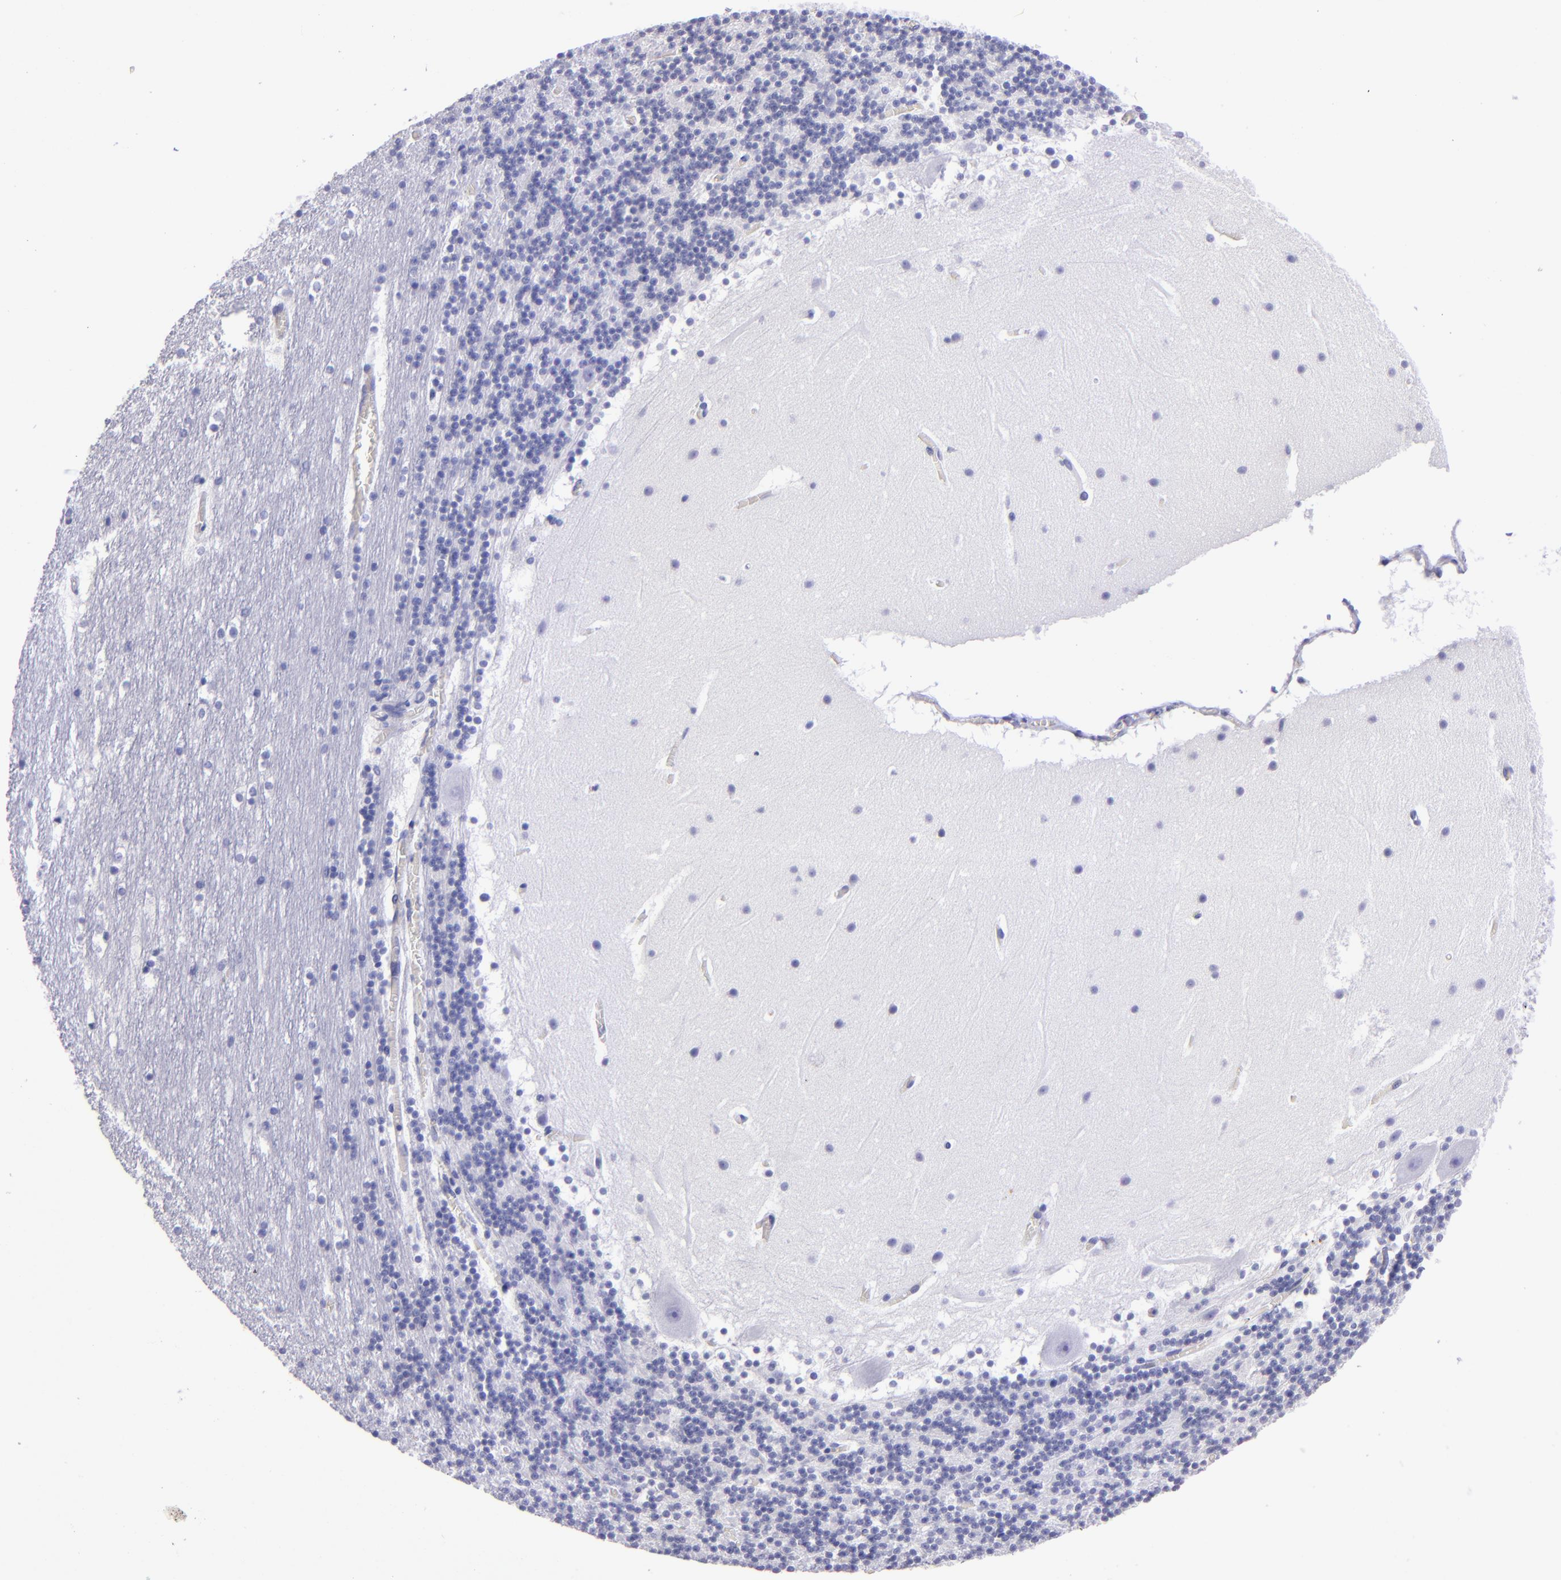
{"staining": {"intensity": "negative", "quantity": "none", "location": "none"}, "tissue": "cerebellum", "cell_type": "Cells in granular layer", "image_type": "normal", "snomed": [{"axis": "morphology", "description": "Normal tissue, NOS"}, {"axis": "topography", "description": "Cerebellum"}], "caption": "High power microscopy histopathology image of an immunohistochemistry histopathology image of benign cerebellum, revealing no significant positivity in cells in granular layer. Nuclei are stained in blue.", "gene": "TYRP1", "patient": {"sex": "male", "age": 45}}